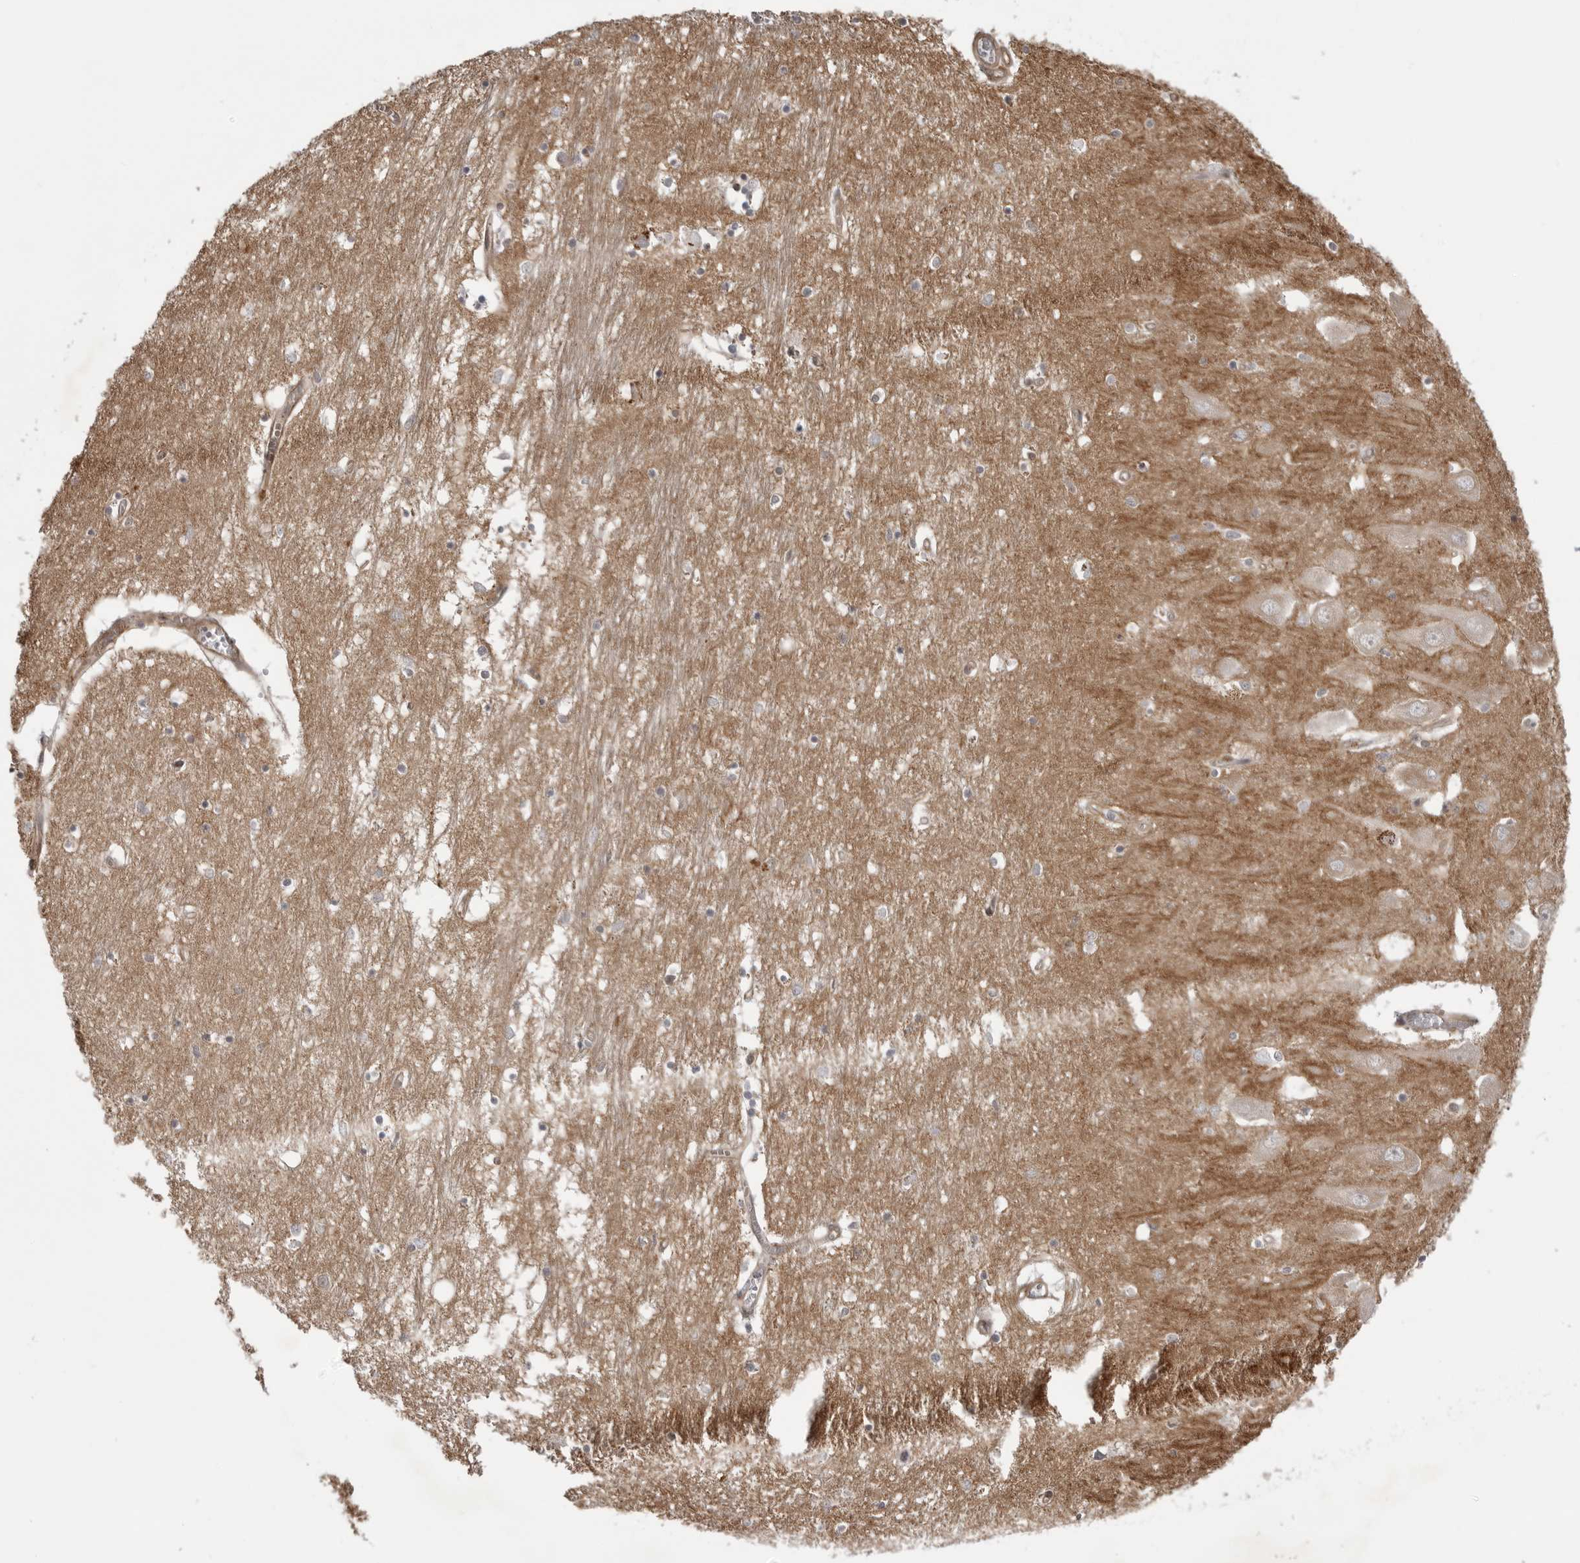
{"staining": {"intensity": "moderate", "quantity": "<25%", "location": "cytoplasmic/membranous"}, "tissue": "hippocampus", "cell_type": "Glial cells", "image_type": "normal", "snomed": [{"axis": "morphology", "description": "Normal tissue, NOS"}, {"axis": "topography", "description": "Hippocampus"}], "caption": "IHC of unremarkable human hippocampus demonstrates low levels of moderate cytoplasmic/membranous staining in about <25% of glial cells.", "gene": "LRRC45", "patient": {"sex": "male", "age": 70}}